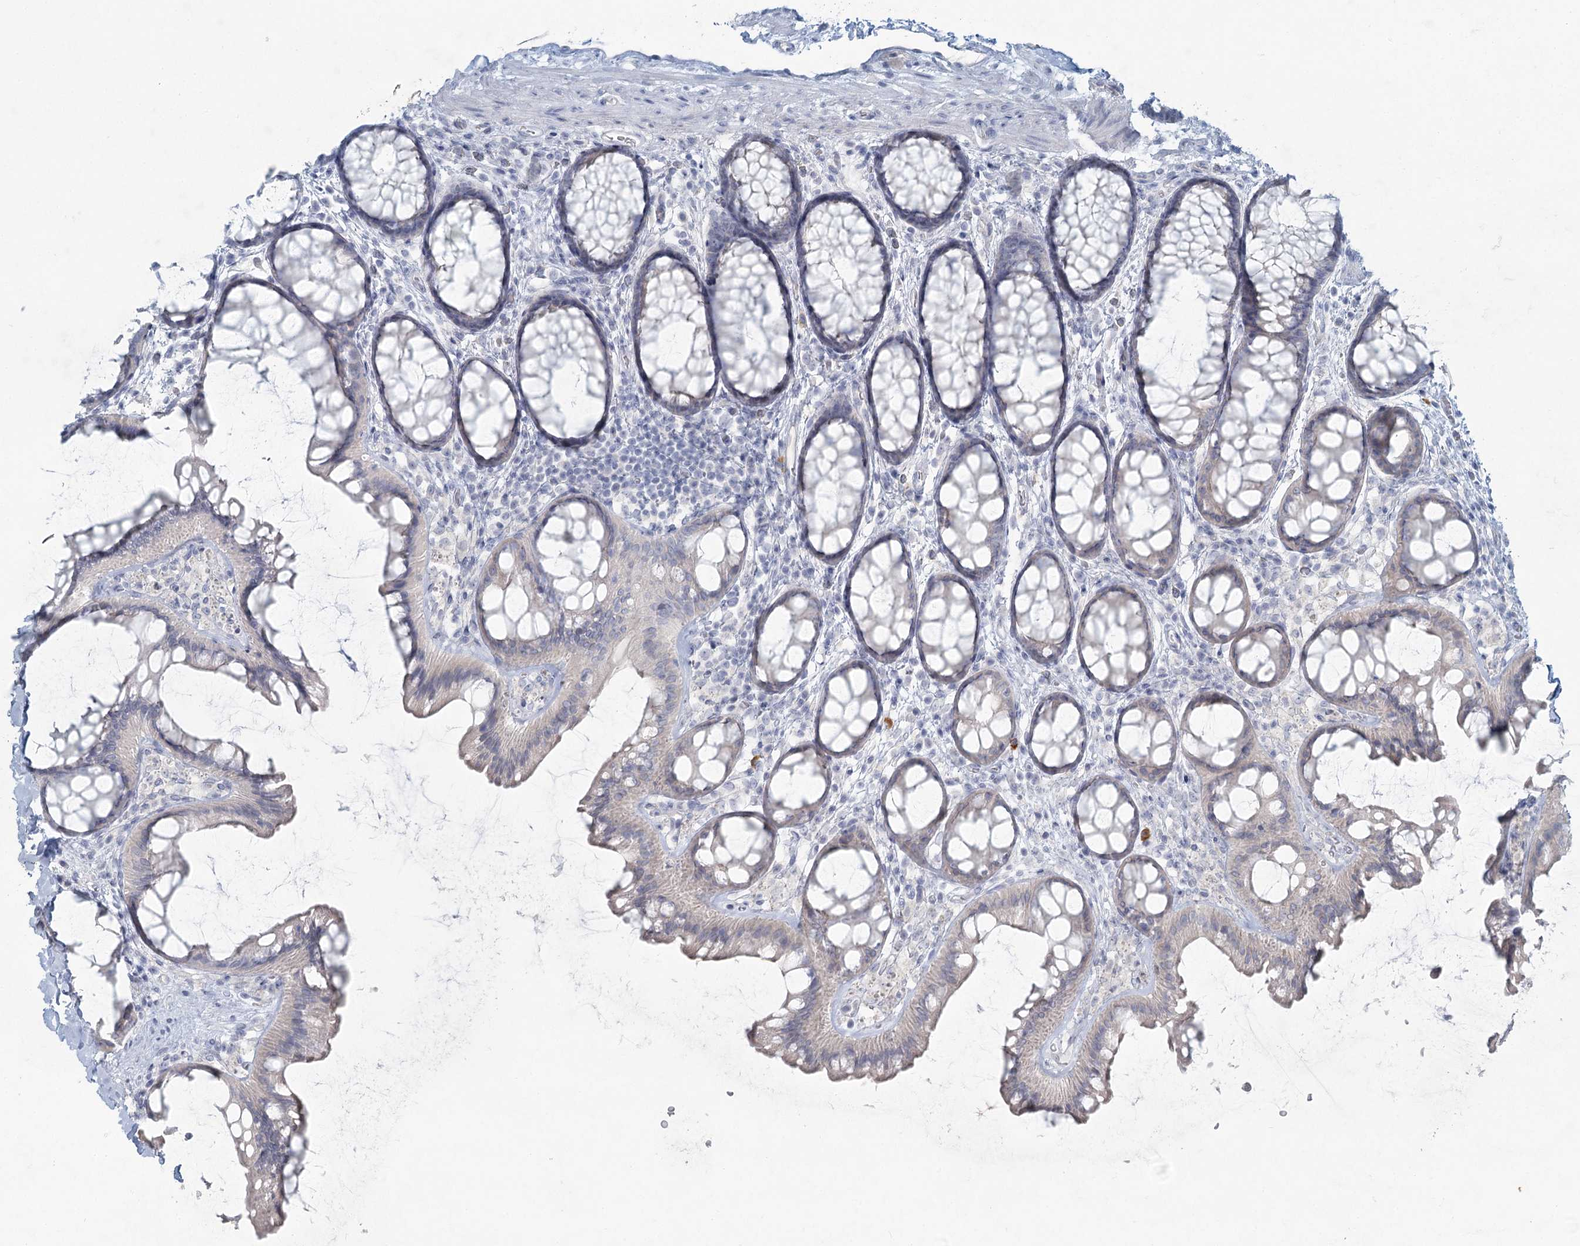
{"staining": {"intensity": "negative", "quantity": "none", "location": "none"}, "tissue": "colon", "cell_type": "Endothelial cells", "image_type": "normal", "snomed": [{"axis": "morphology", "description": "Normal tissue, NOS"}, {"axis": "topography", "description": "Colon"}], "caption": "Immunohistochemistry (IHC) of normal colon demonstrates no staining in endothelial cells. The staining was performed using DAB (3,3'-diaminobenzidine) to visualize the protein expression in brown, while the nuclei were stained in blue with hematoxylin (Magnification: 20x).", "gene": "LRP2BP", "patient": {"sex": "female", "age": 82}}